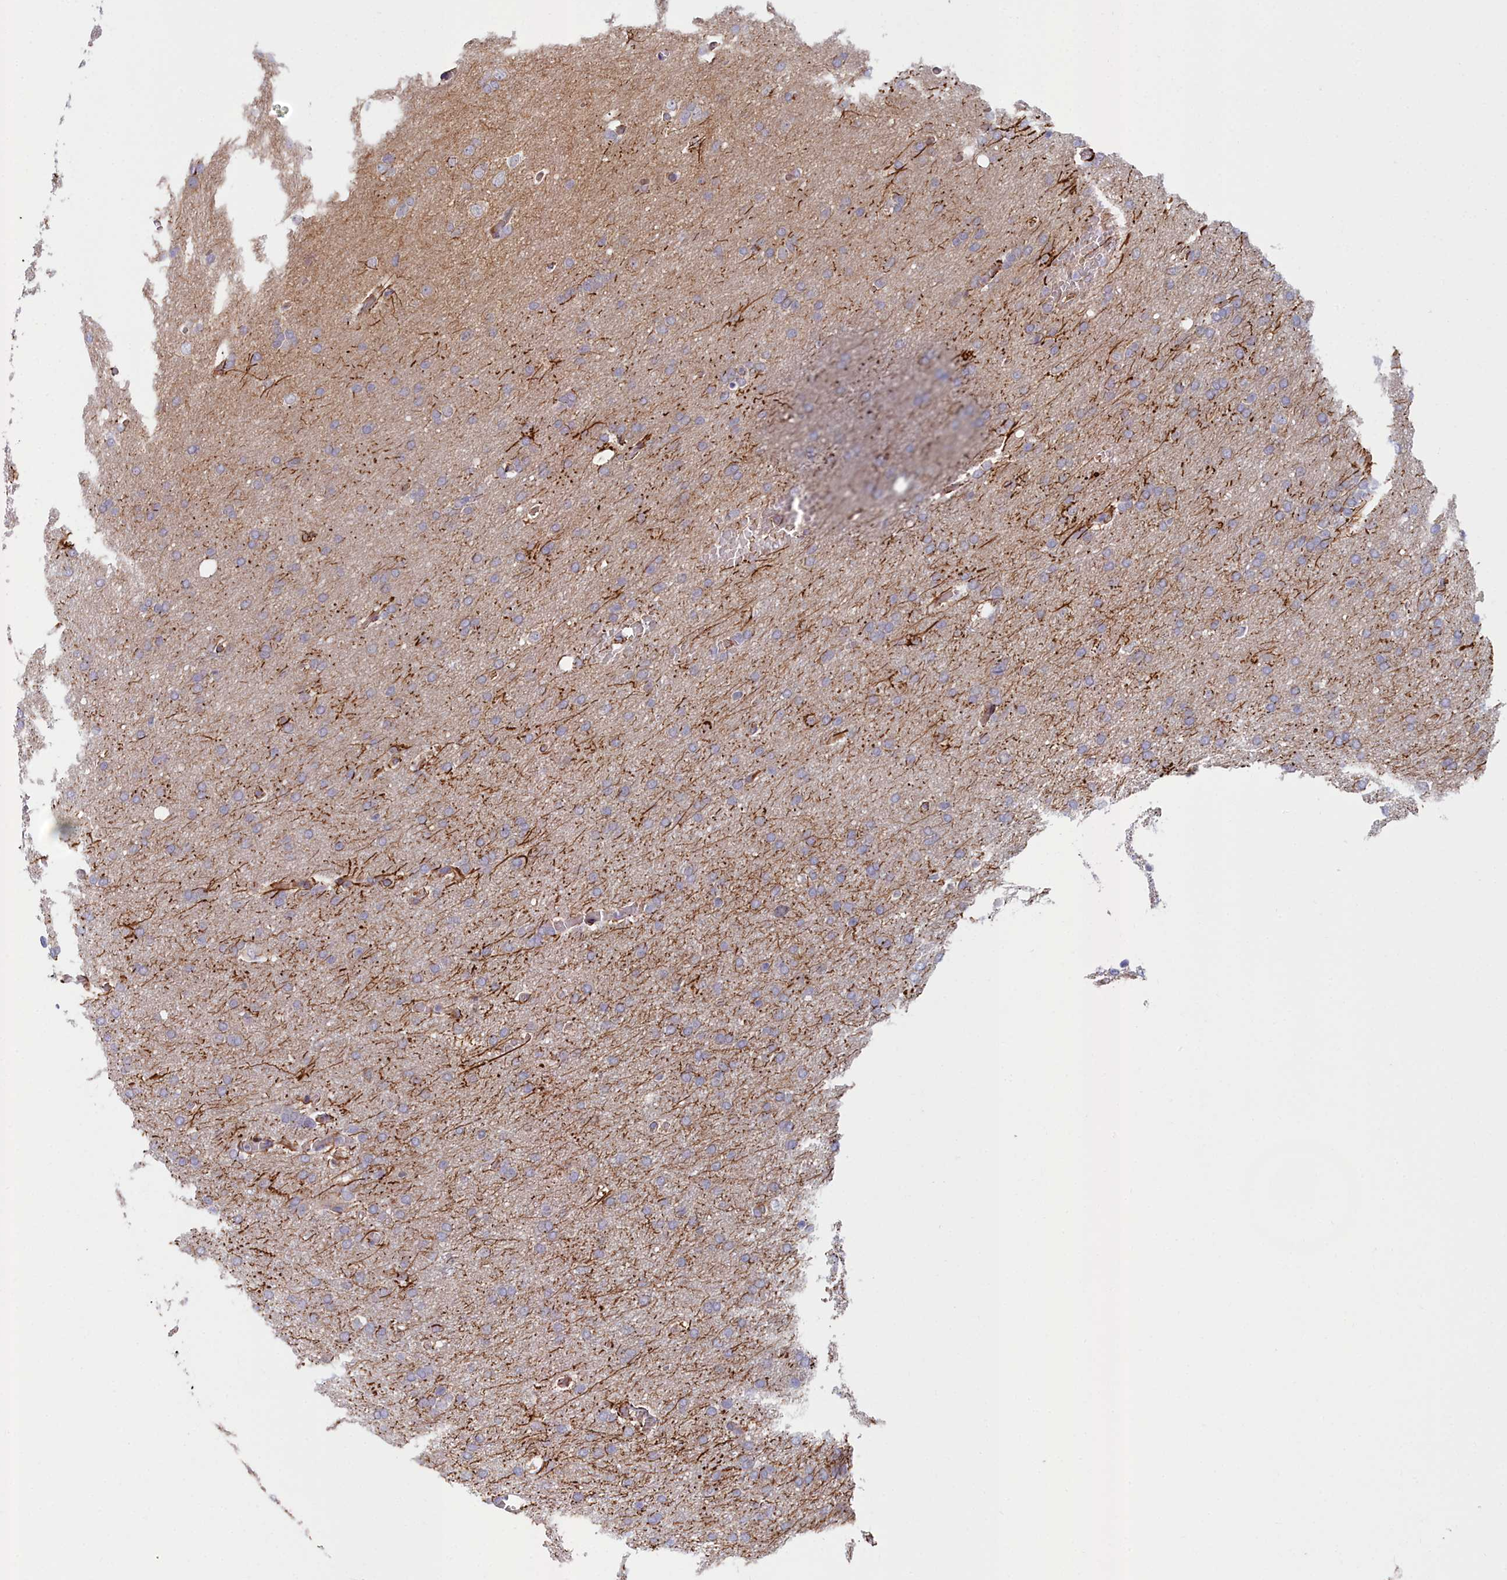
{"staining": {"intensity": "weak", "quantity": "<25%", "location": "cytoplasmic/membranous"}, "tissue": "glioma", "cell_type": "Tumor cells", "image_type": "cancer", "snomed": [{"axis": "morphology", "description": "Glioma, malignant, High grade"}, {"axis": "topography", "description": "Cerebral cortex"}], "caption": "Malignant glioma (high-grade) was stained to show a protein in brown. There is no significant positivity in tumor cells. (DAB immunohistochemistry, high magnification).", "gene": "KCTD18", "patient": {"sex": "female", "age": 36}}